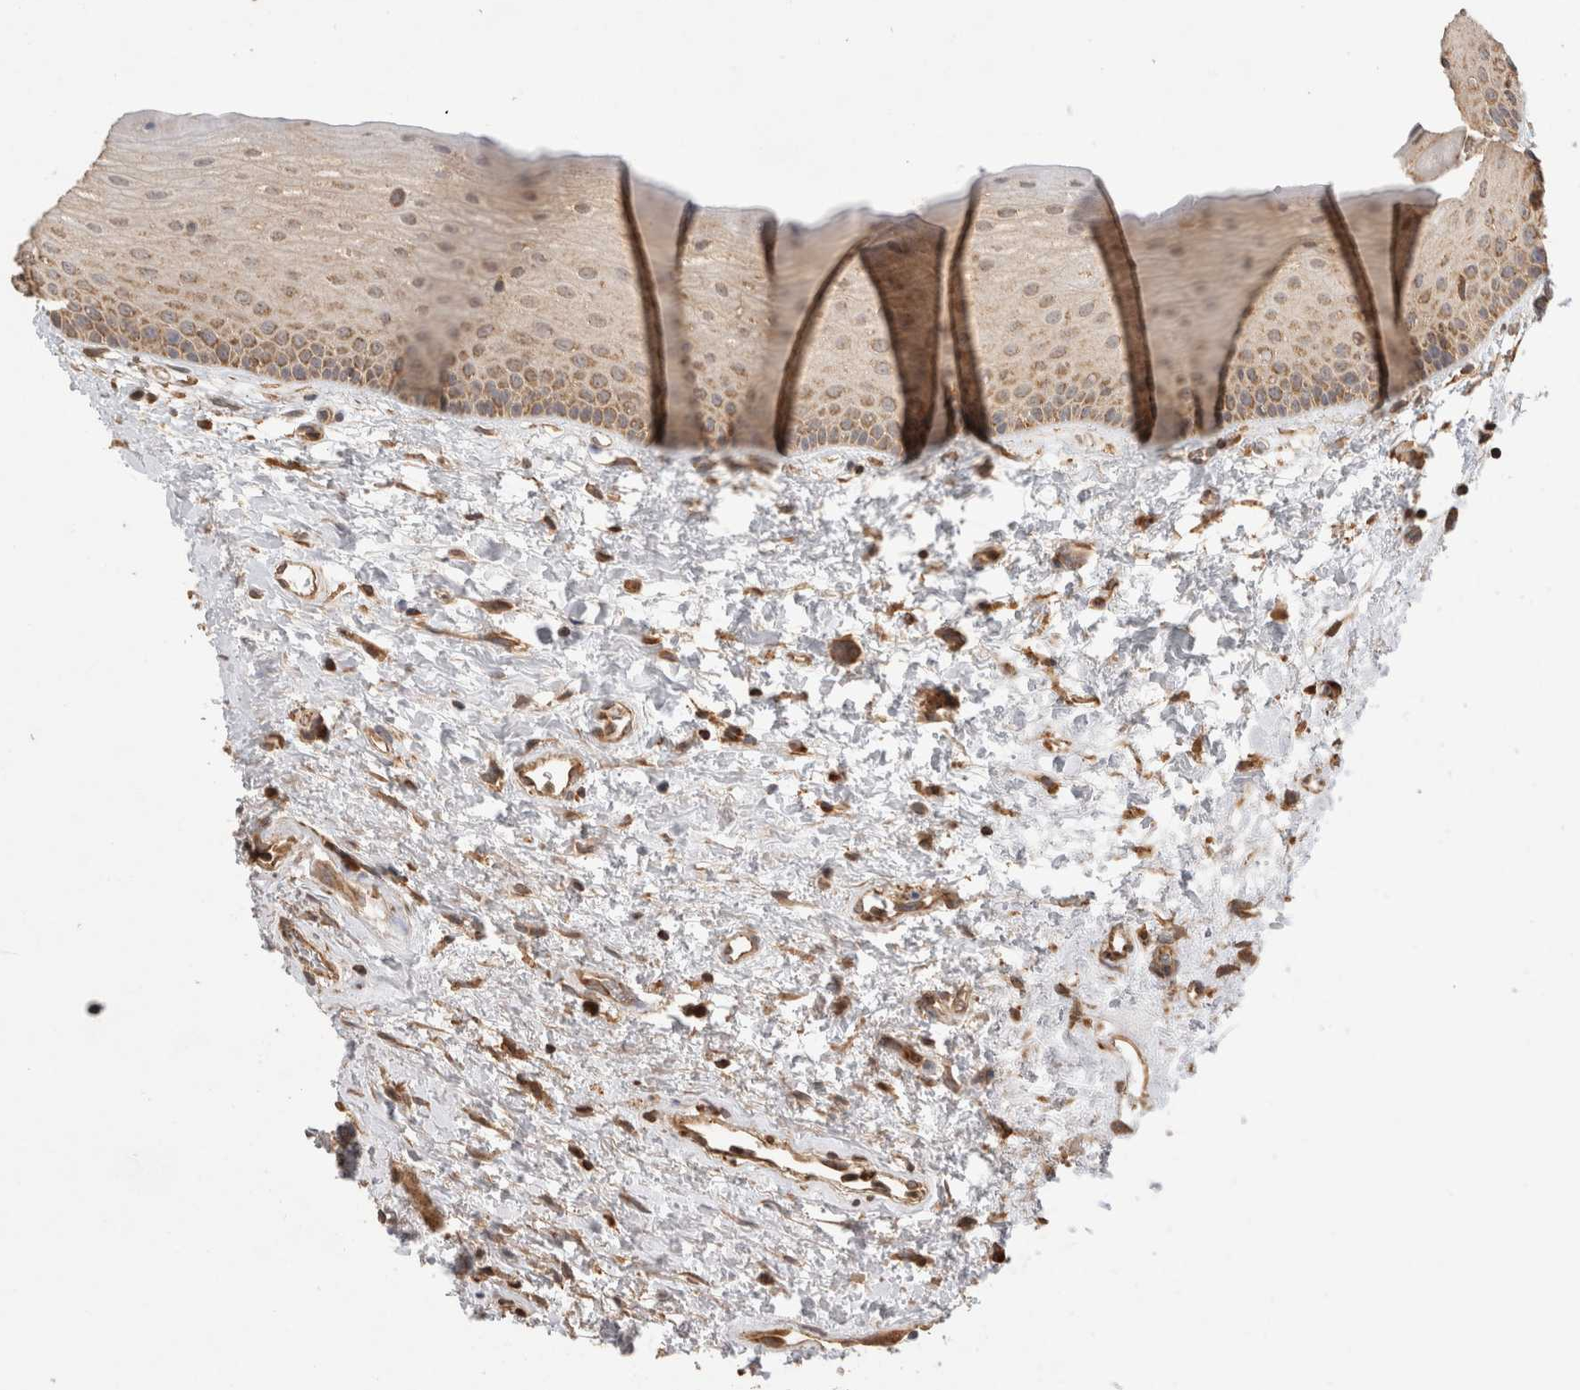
{"staining": {"intensity": "moderate", "quantity": "25%-75%", "location": "cytoplasmic/membranous"}, "tissue": "oral mucosa", "cell_type": "Squamous epithelial cells", "image_type": "normal", "snomed": [{"axis": "morphology", "description": "Normal tissue, NOS"}, {"axis": "topography", "description": "Oral tissue"}], "caption": "Immunohistochemistry (IHC) image of benign oral mucosa: human oral mucosa stained using immunohistochemistry exhibits medium levels of moderate protein expression localized specifically in the cytoplasmic/membranous of squamous epithelial cells, appearing as a cytoplasmic/membranous brown color.", "gene": "IMMP2L", "patient": {"sex": "female", "age": 76}}